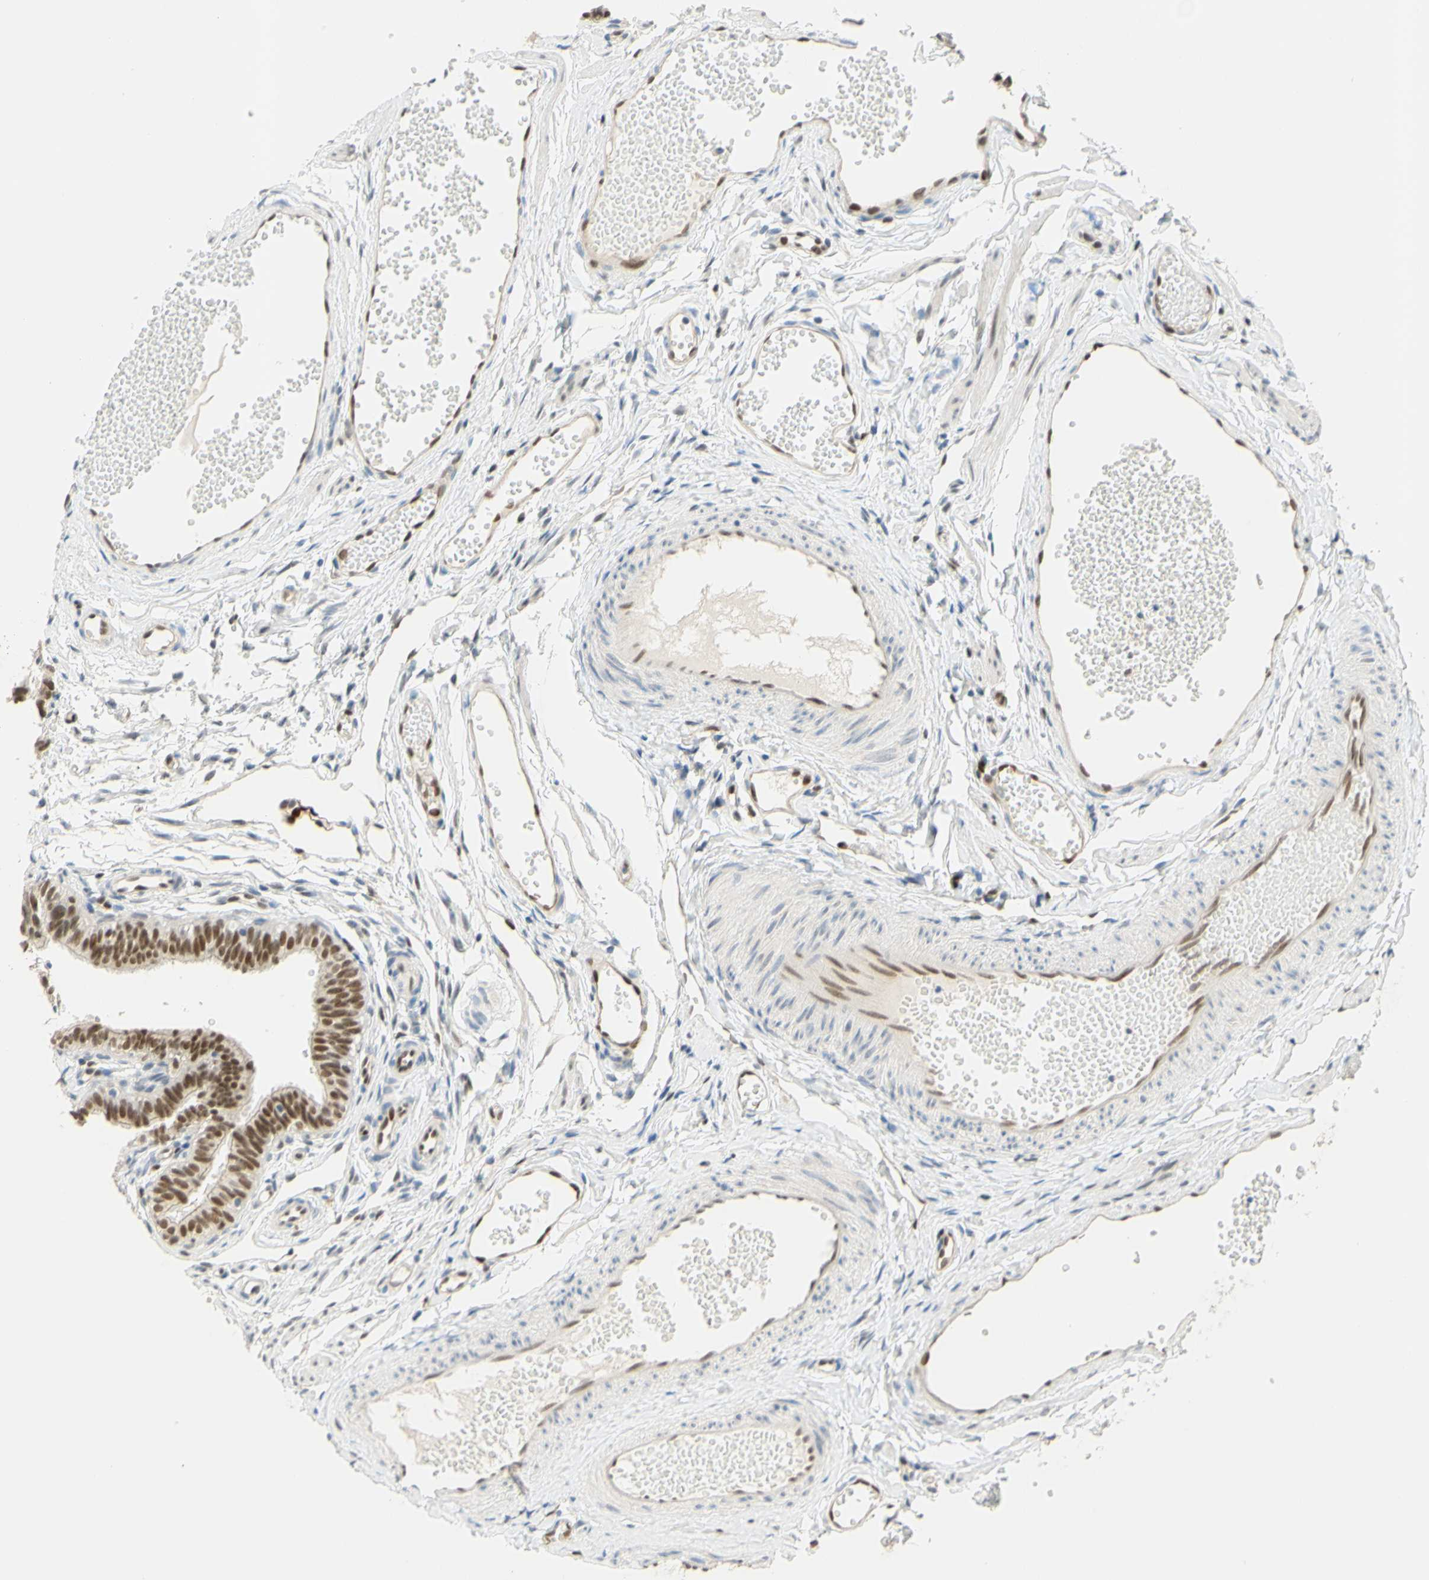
{"staining": {"intensity": "moderate", "quantity": ">75%", "location": "nuclear"}, "tissue": "fallopian tube", "cell_type": "Glandular cells", "image_type": "normal", "snomed": [{"axis": "morphology", "description": "Normal tissue, NOS"}, {"axis": "topography", "description": "Fallopian tube"}, {"axis": "topography", "description": "Placenta"}], "caption": "Immunohistochemistry histopathology image of normal human fallopian tube stained for a protein (brown), which shows medium levels of moderate nuclear positivity in approximately >75% of glandular cells.", "gene": "POLB", "patient": {"sex": "female", "age": 34}}